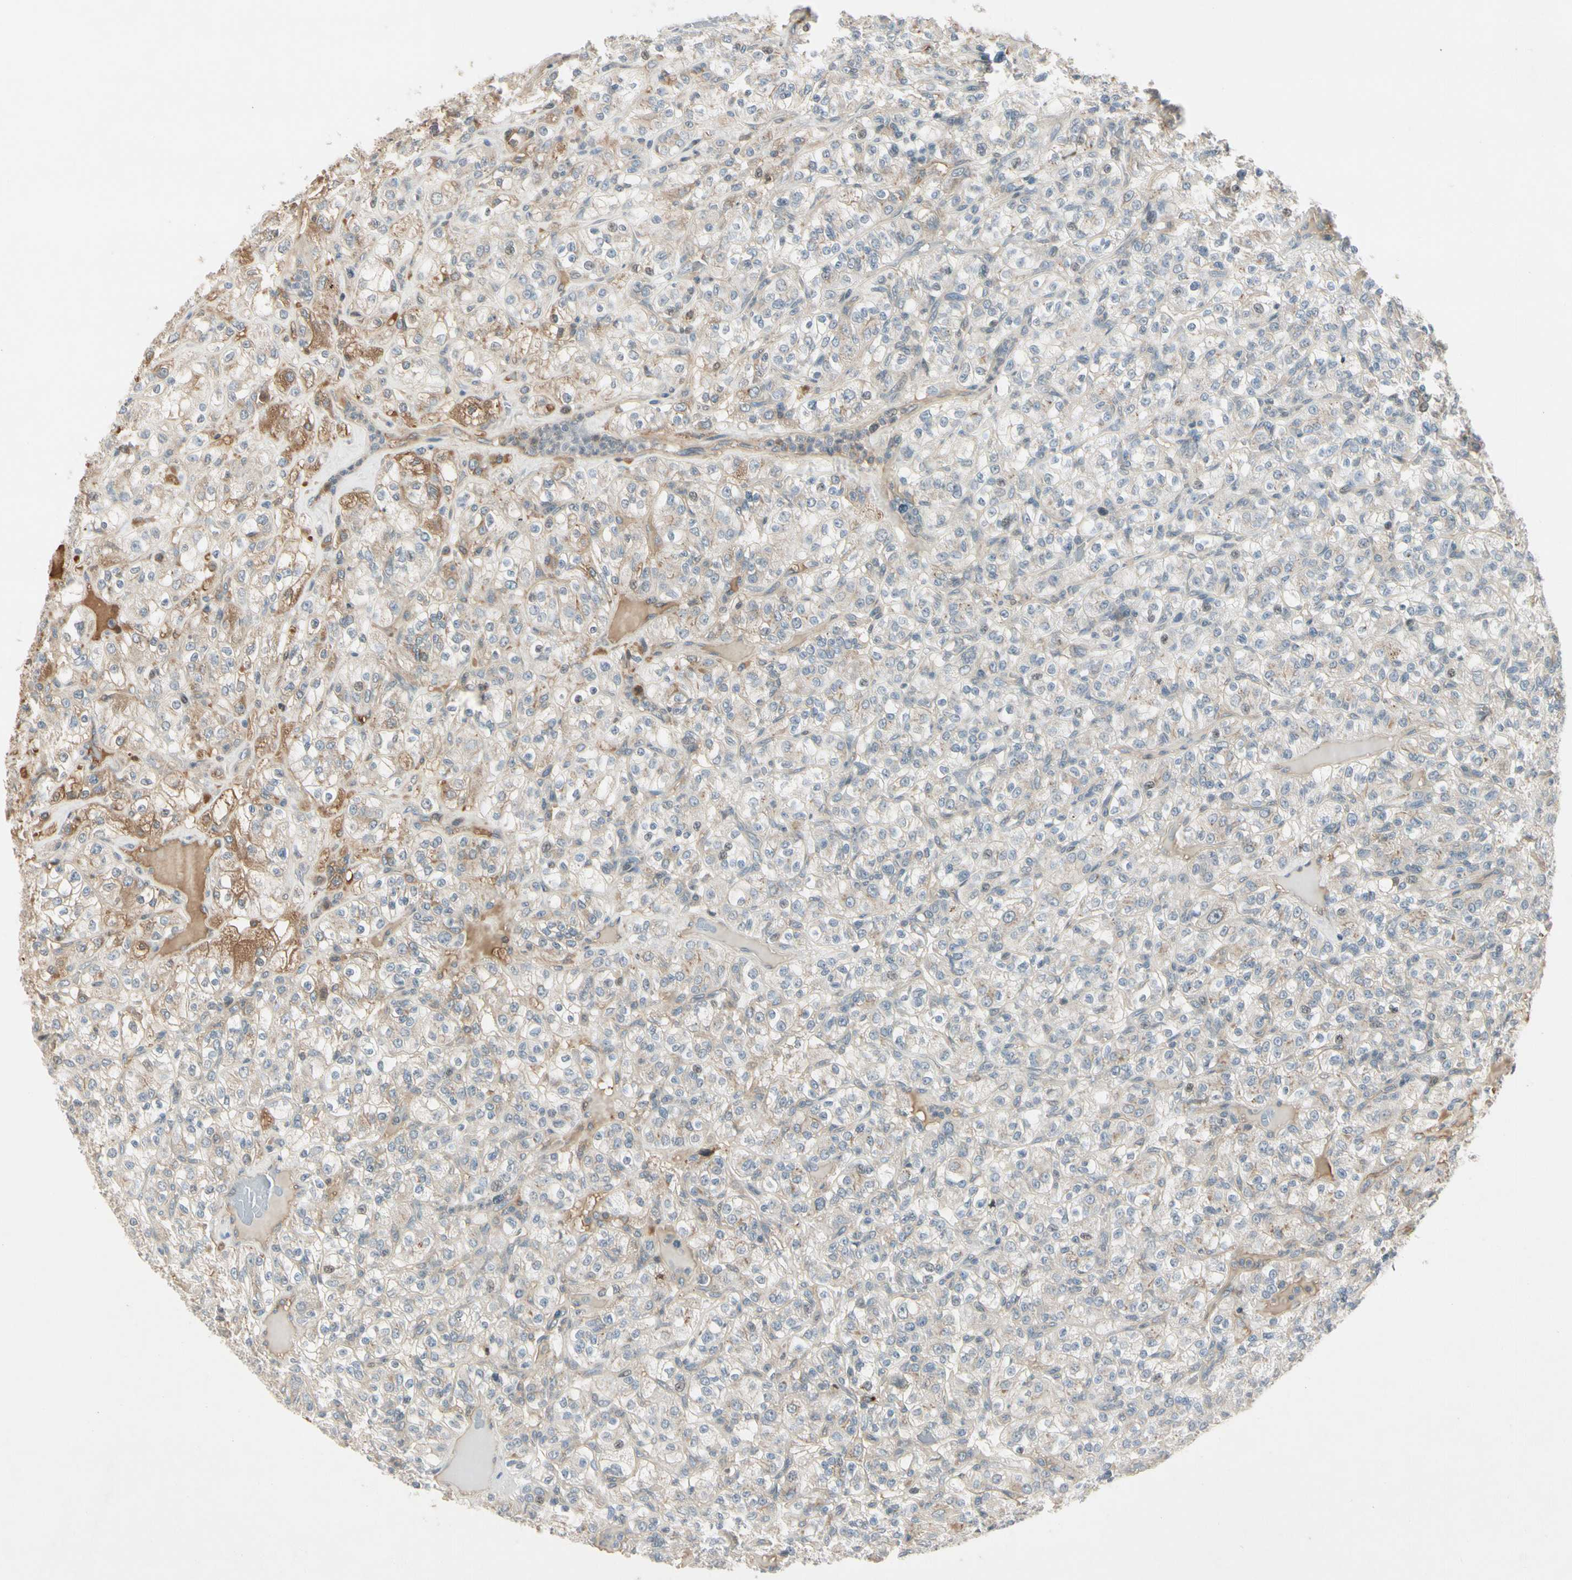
{"staining": {"intensity": "weak", "quantity": "<25%", "location": "cytoplasmic/membranous"}, "tissue": "renal cancer", "cell_type": "Tumor cells", "image_type": "cancer", "snomed": [{"axis": "morphology", "description": "Normal tissue, NOS"}, {"axis": "morphology", "description": "Adenocarcinoma, NOS"}, {"axis": "topography", "description": "Kidney"}], "caption": "Renal cancer was stained to show a protein in brown. There is no significant positivity in tumor cells.", "gene": "ICAM5", "patient": {"sex": "female", "age": 72}}